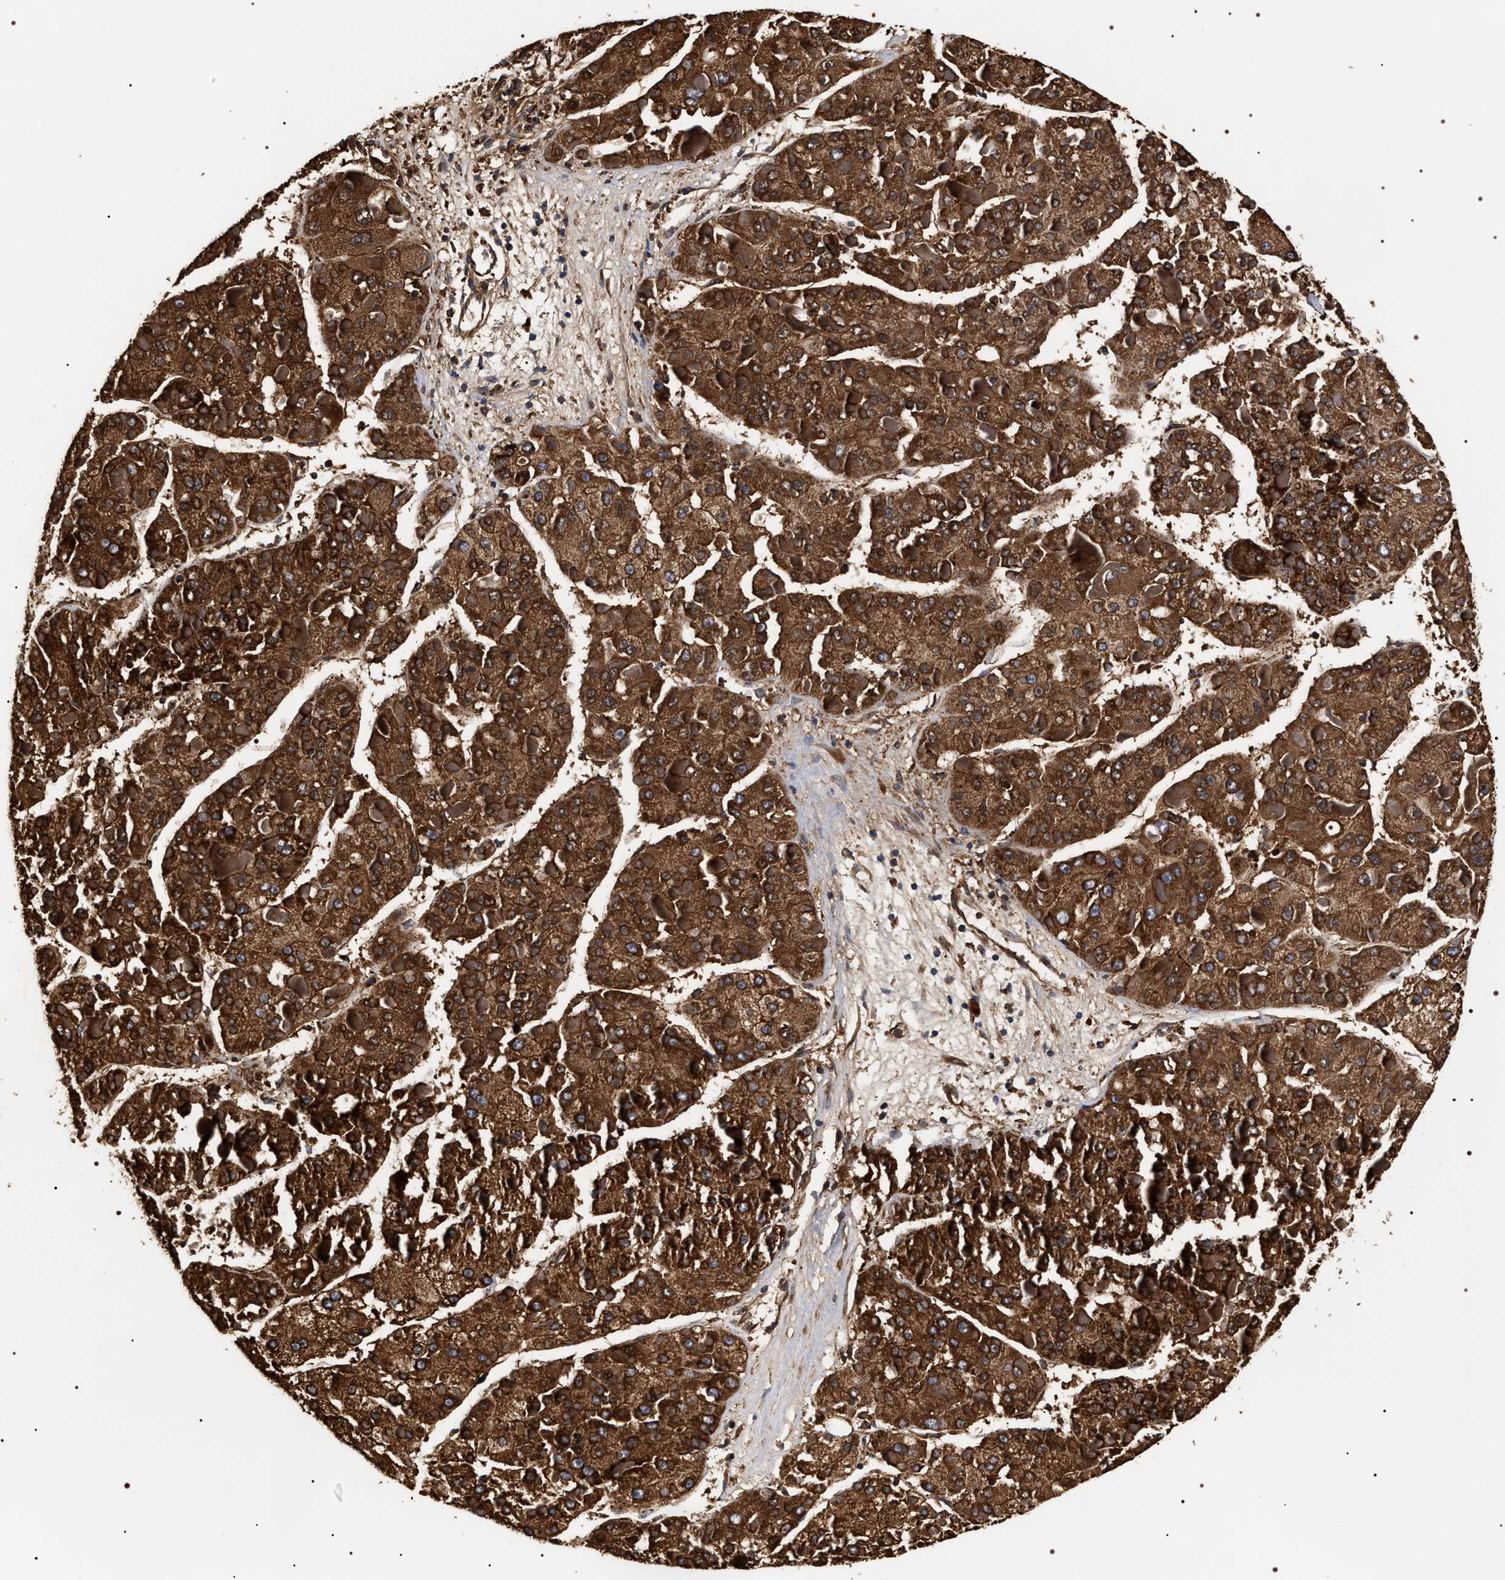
{"staining": {"intensity": "strong", "quantity": ">75%", "location": "cytoplasmic/membranous"}, "tissue": "liver cancer", "cell_type": "Tumor cells", "image_type": "cancer", "snomed": [{"axis": "morphology", "description": "Carcinoma, Hepatocellular, NOS"}, {"axis": "topography", "description": "Liver"}], "caption": "Strong cytoplasmic/membranous staining for a protein is appreciated in approximately >75% of tumor cells of hepatocellular carcinoma (liver) using IHC.", "gene": "COG5", "patient": {"sex": "female", "age": 73}}